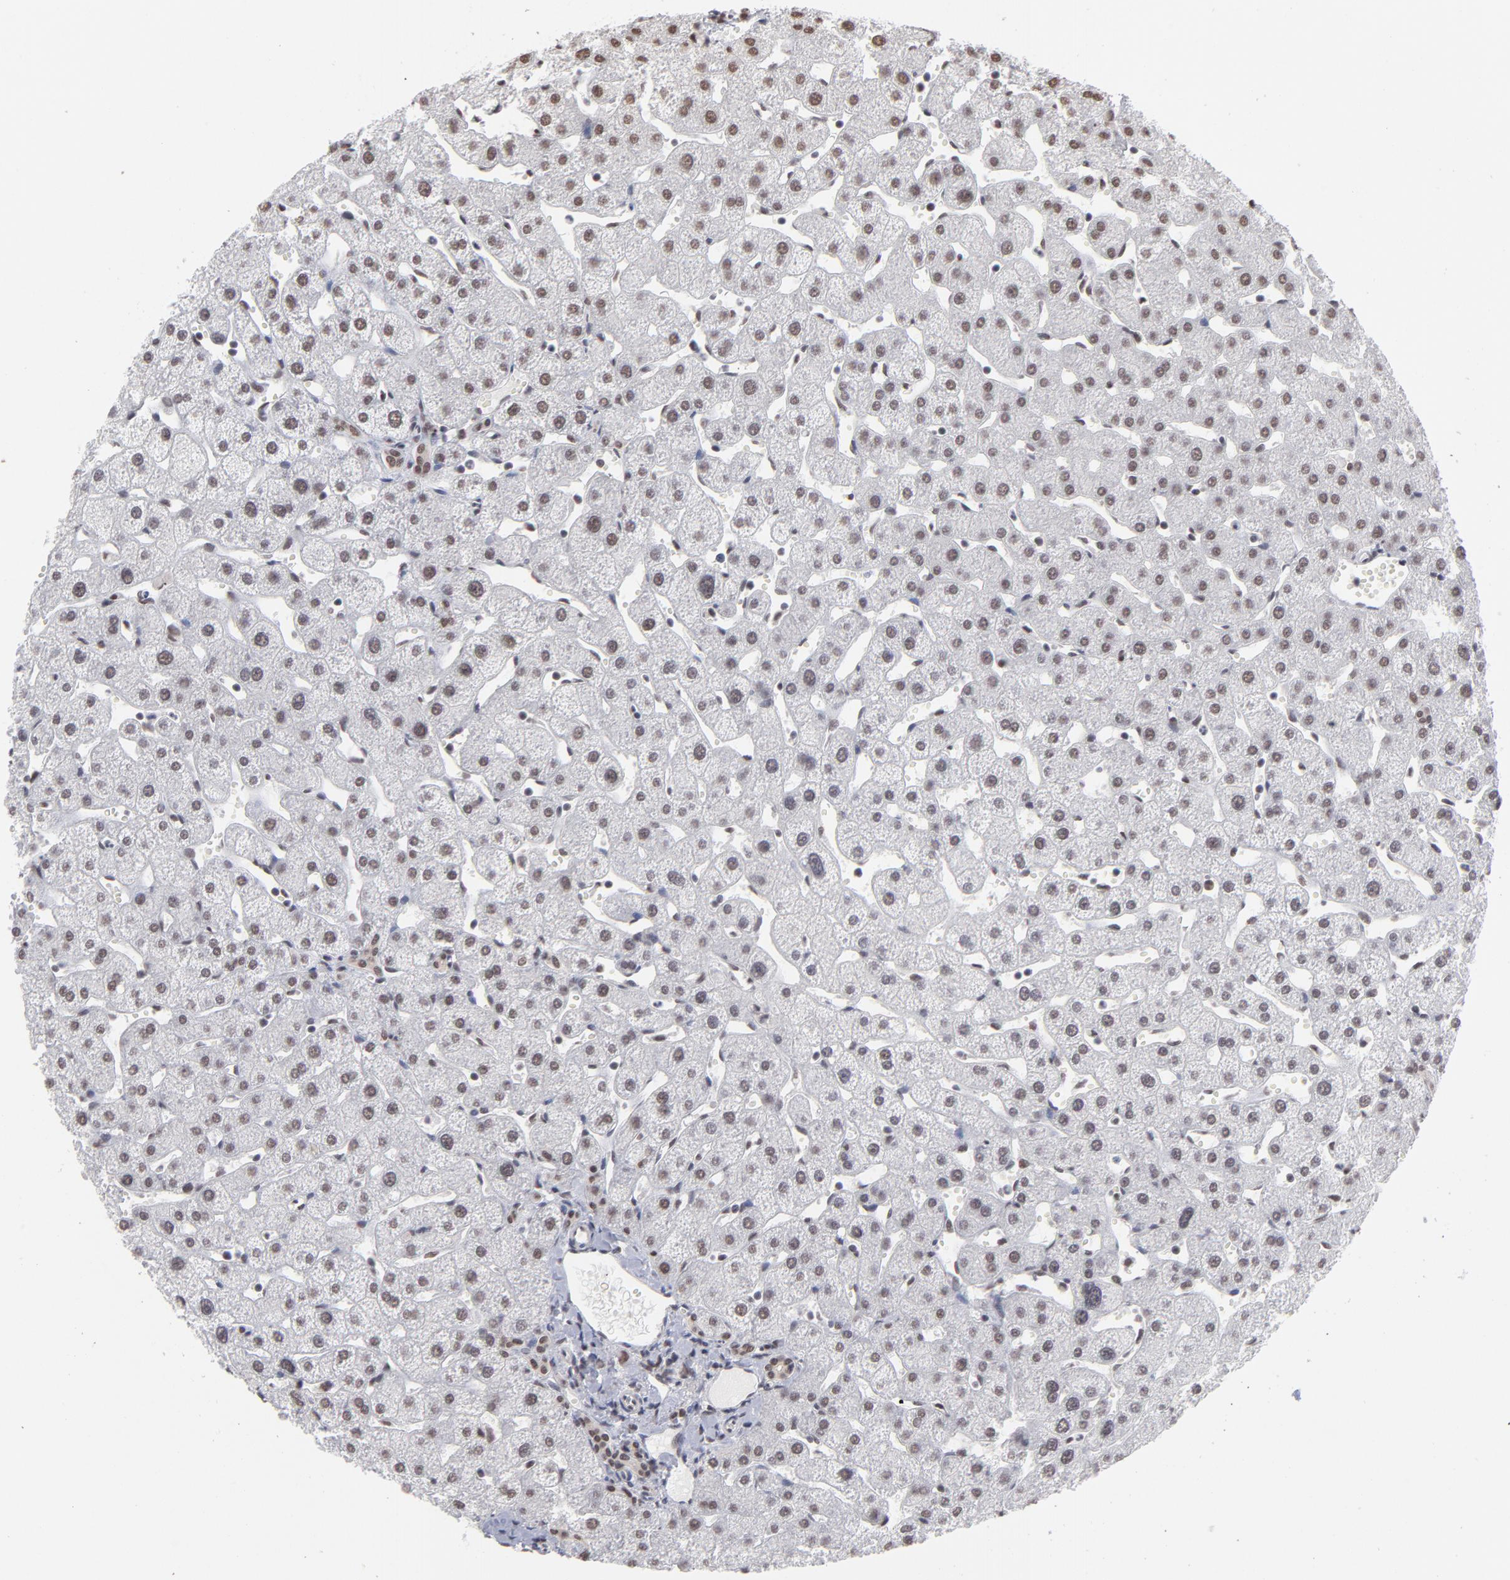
{"staining": {"intensity": "moderate", "quantity": ">75%", "location": "nuclear"}, "tissue": "liver", "cell_type": "Cholangiocytes", "image_type": "normal", "snomed": [{"axis": "morphology", "description": "Normal tissue, NOS"}, {"axis": "topography", "description": "Liver"}], "caption": "Protein analysis of benign liver demonstrates moderate nuclear positivity in approximately >75% of cholangiocytes.", "gene": "ZNF3", "patient": {"sex": "male", "age": 67}}